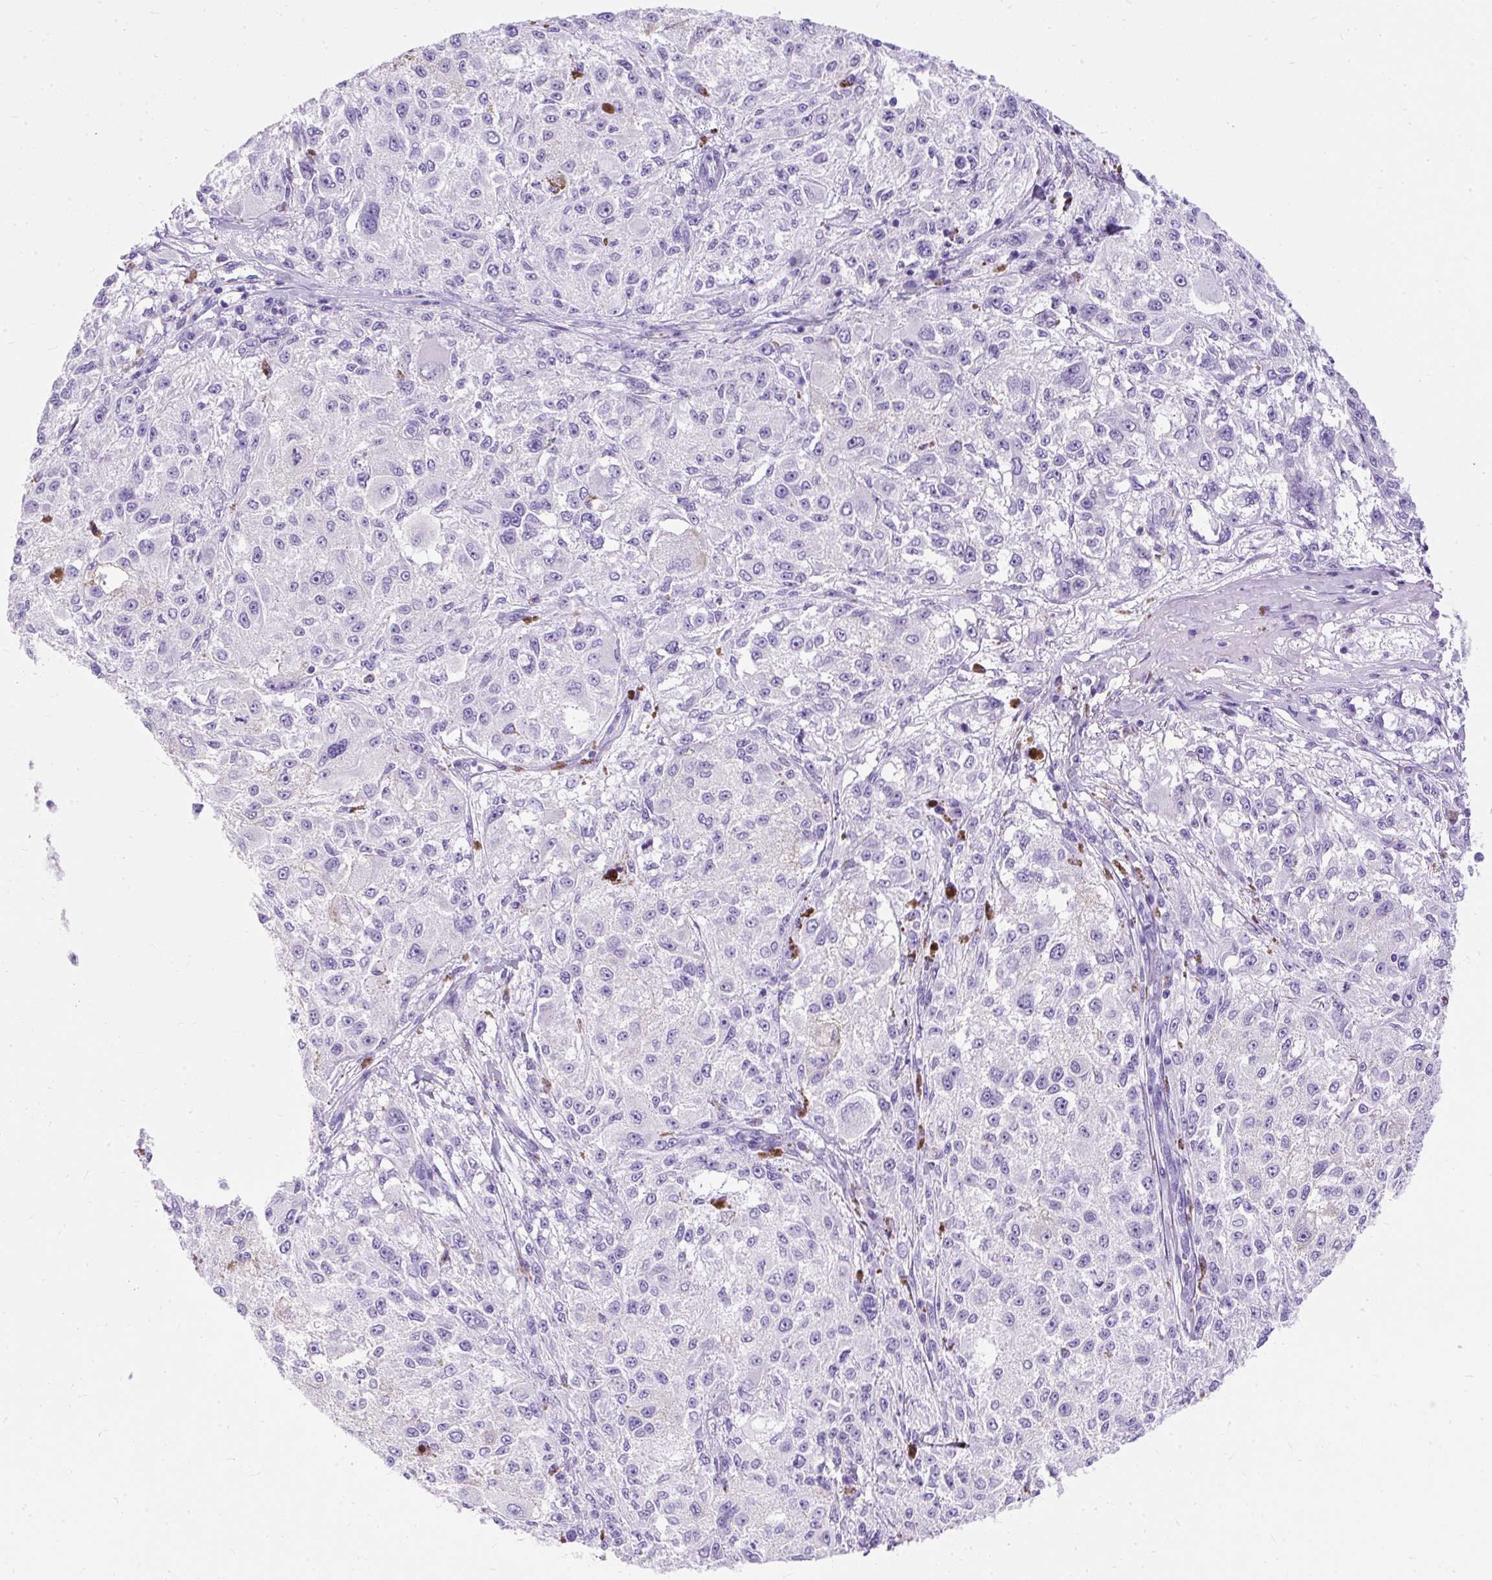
{"staining": {"intensity": "negative", "quantity": "none", "location": "none"}, "tissue": "melanoma", "cell_type": "Tumor cells", "image_type": "cancer", "snomed": [{"axis": "morphology", "description": "Necrosis, NOS"}, {"axis": "morphology", "description": "Malignant melanoma, NOS"}, {"axis": "topography", "description": "Skin"}], "caption": "A photomicrograph of malignant melanoma stained for a protein displays no brown staining in tumor cells. Brightfield microscopy of IHC stained with DAB (3,3'-diaminobenzidine) (brown) and hematoxylin (blue), captured at high magnification.", "gene": "PVALB", "patient": {"sex": "female", "age": 87}}